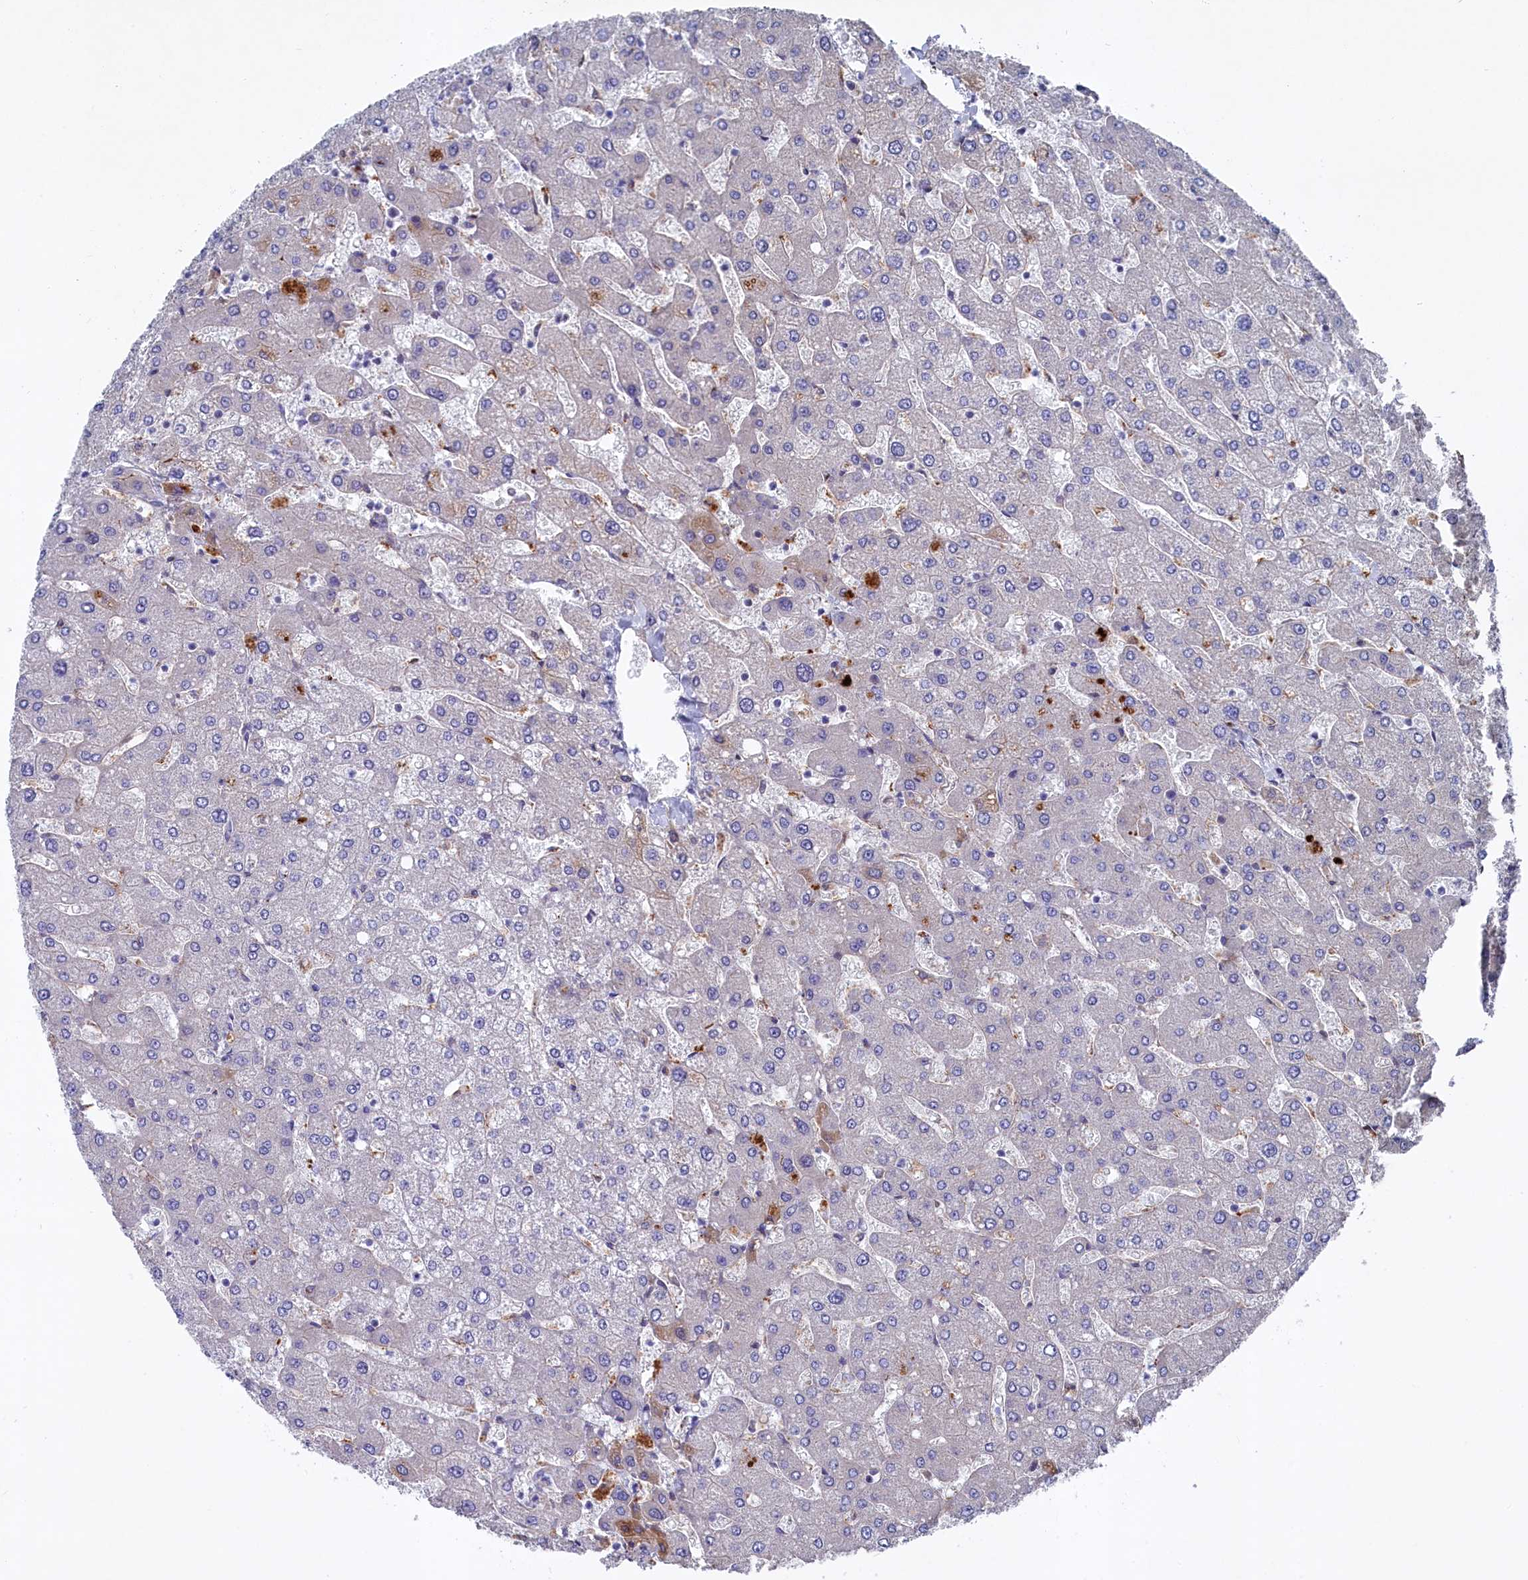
{"staining": {"intensity": "negative", "quantity": "none", "location": "none"}, "tissue": "liver", "cell_type": "Cholangiocytes", "image_type": "normal", "snomed": [{"axis": "morphology", "description": "Normal tissue, NOS"}, {"axis": "topography", "description": "Liver"}], "caption": "High power microscopy image of an immunohistochemistry histopathology image of unremarkable liver, revealing no significant staining in cholangiocytes.", "gene": "GPR108", "patient": {"sex": "male", "age": 55}}